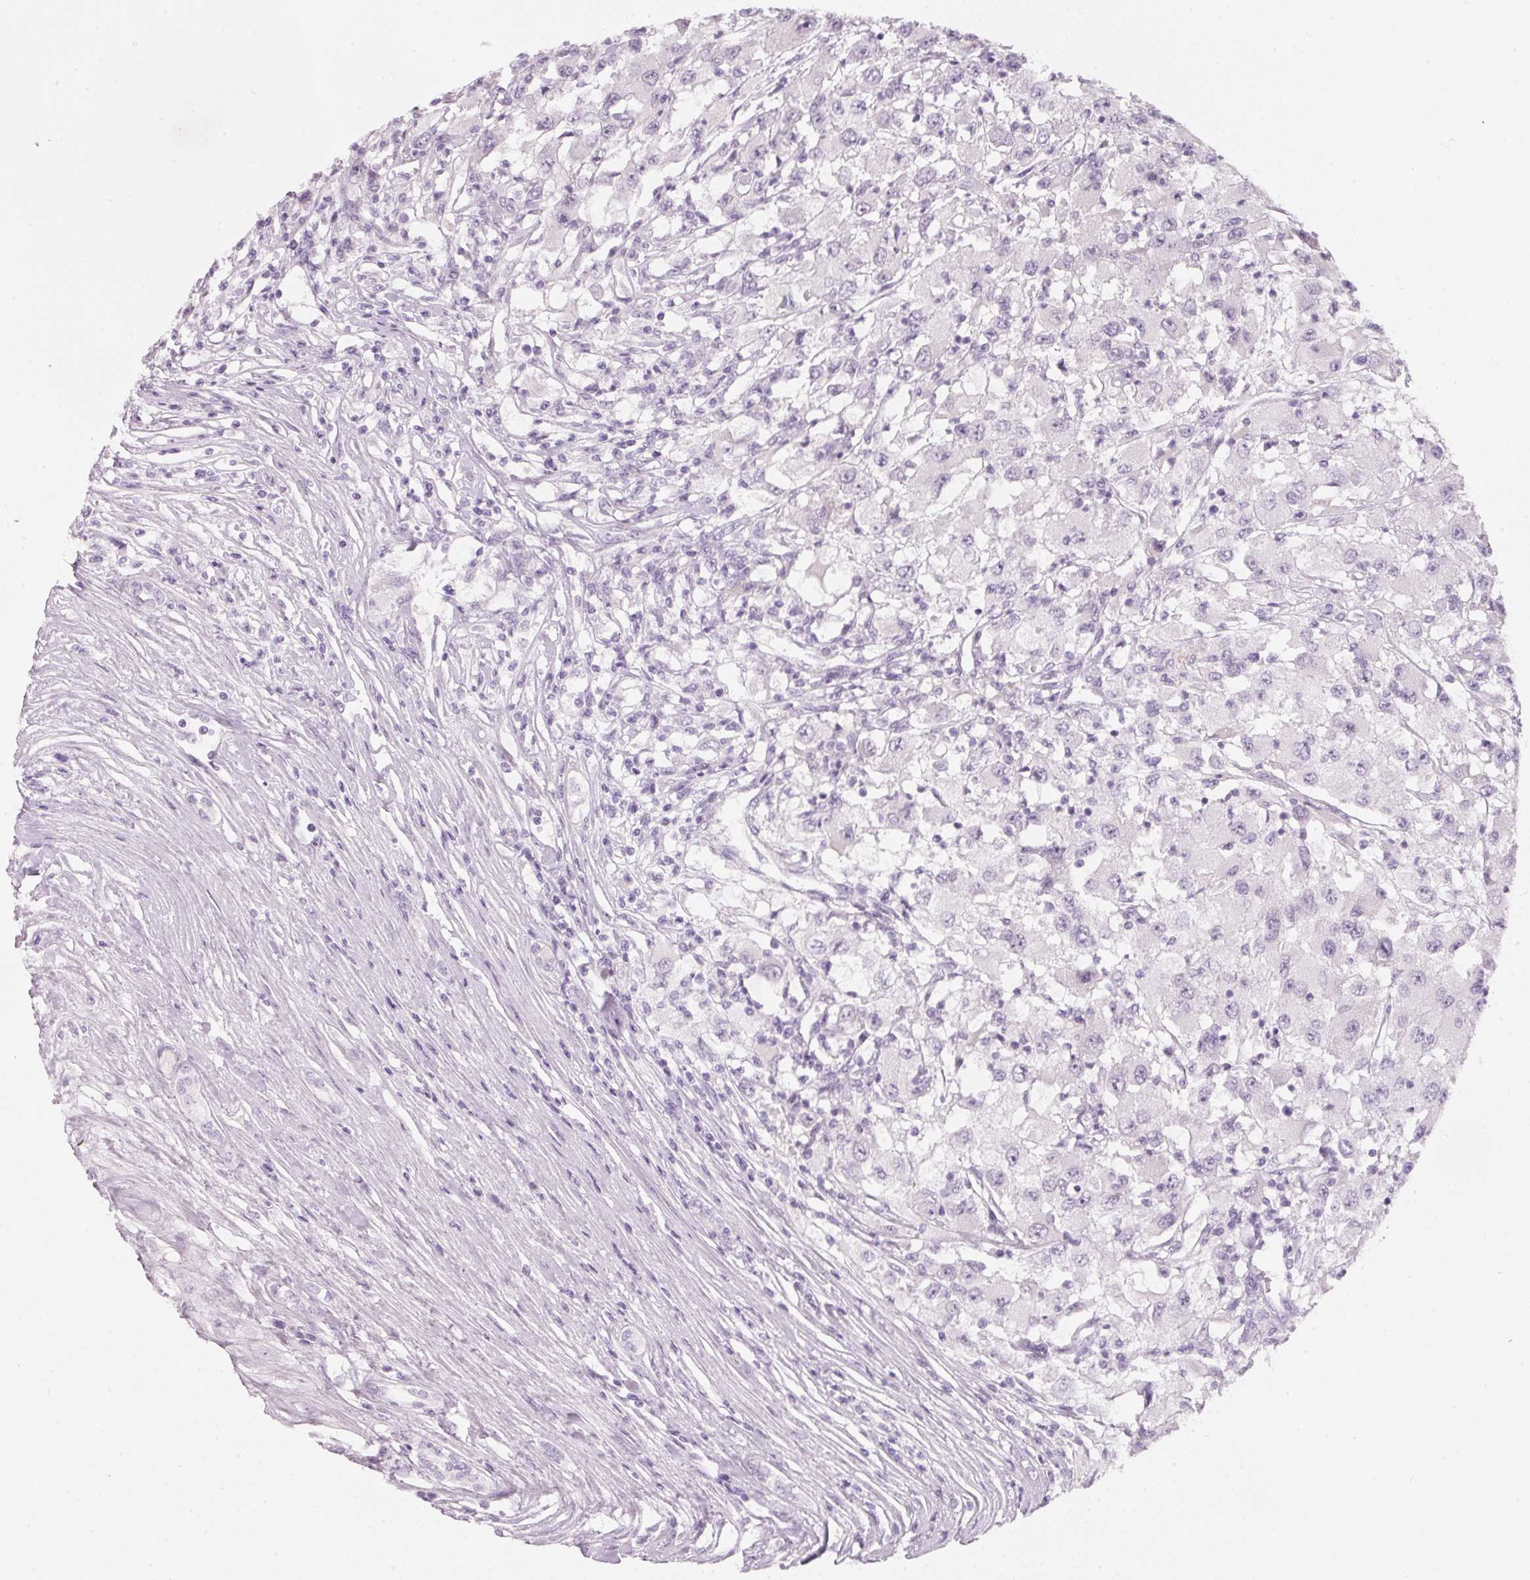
{"staining": {"intensity": "negative", "quantity": "none", "location": "none"}, "tissue": "renal cancer", "cell_type": "Tumor cells", "image_type": "cancer", "snomed": [{"axis": "morphology", "description": "Adenocarcinoma, NOS"}, {"axis": "topography", "description": "Kidney"}], "caption": "DAB (3,3'-diaminobenzidine) immunohistochemical staining of adenocarcinoma (renal) shows no significant staining in tumor cells.", "gene": "ENSG00000206549", "patient": {"sex": "female", "age": 67}}